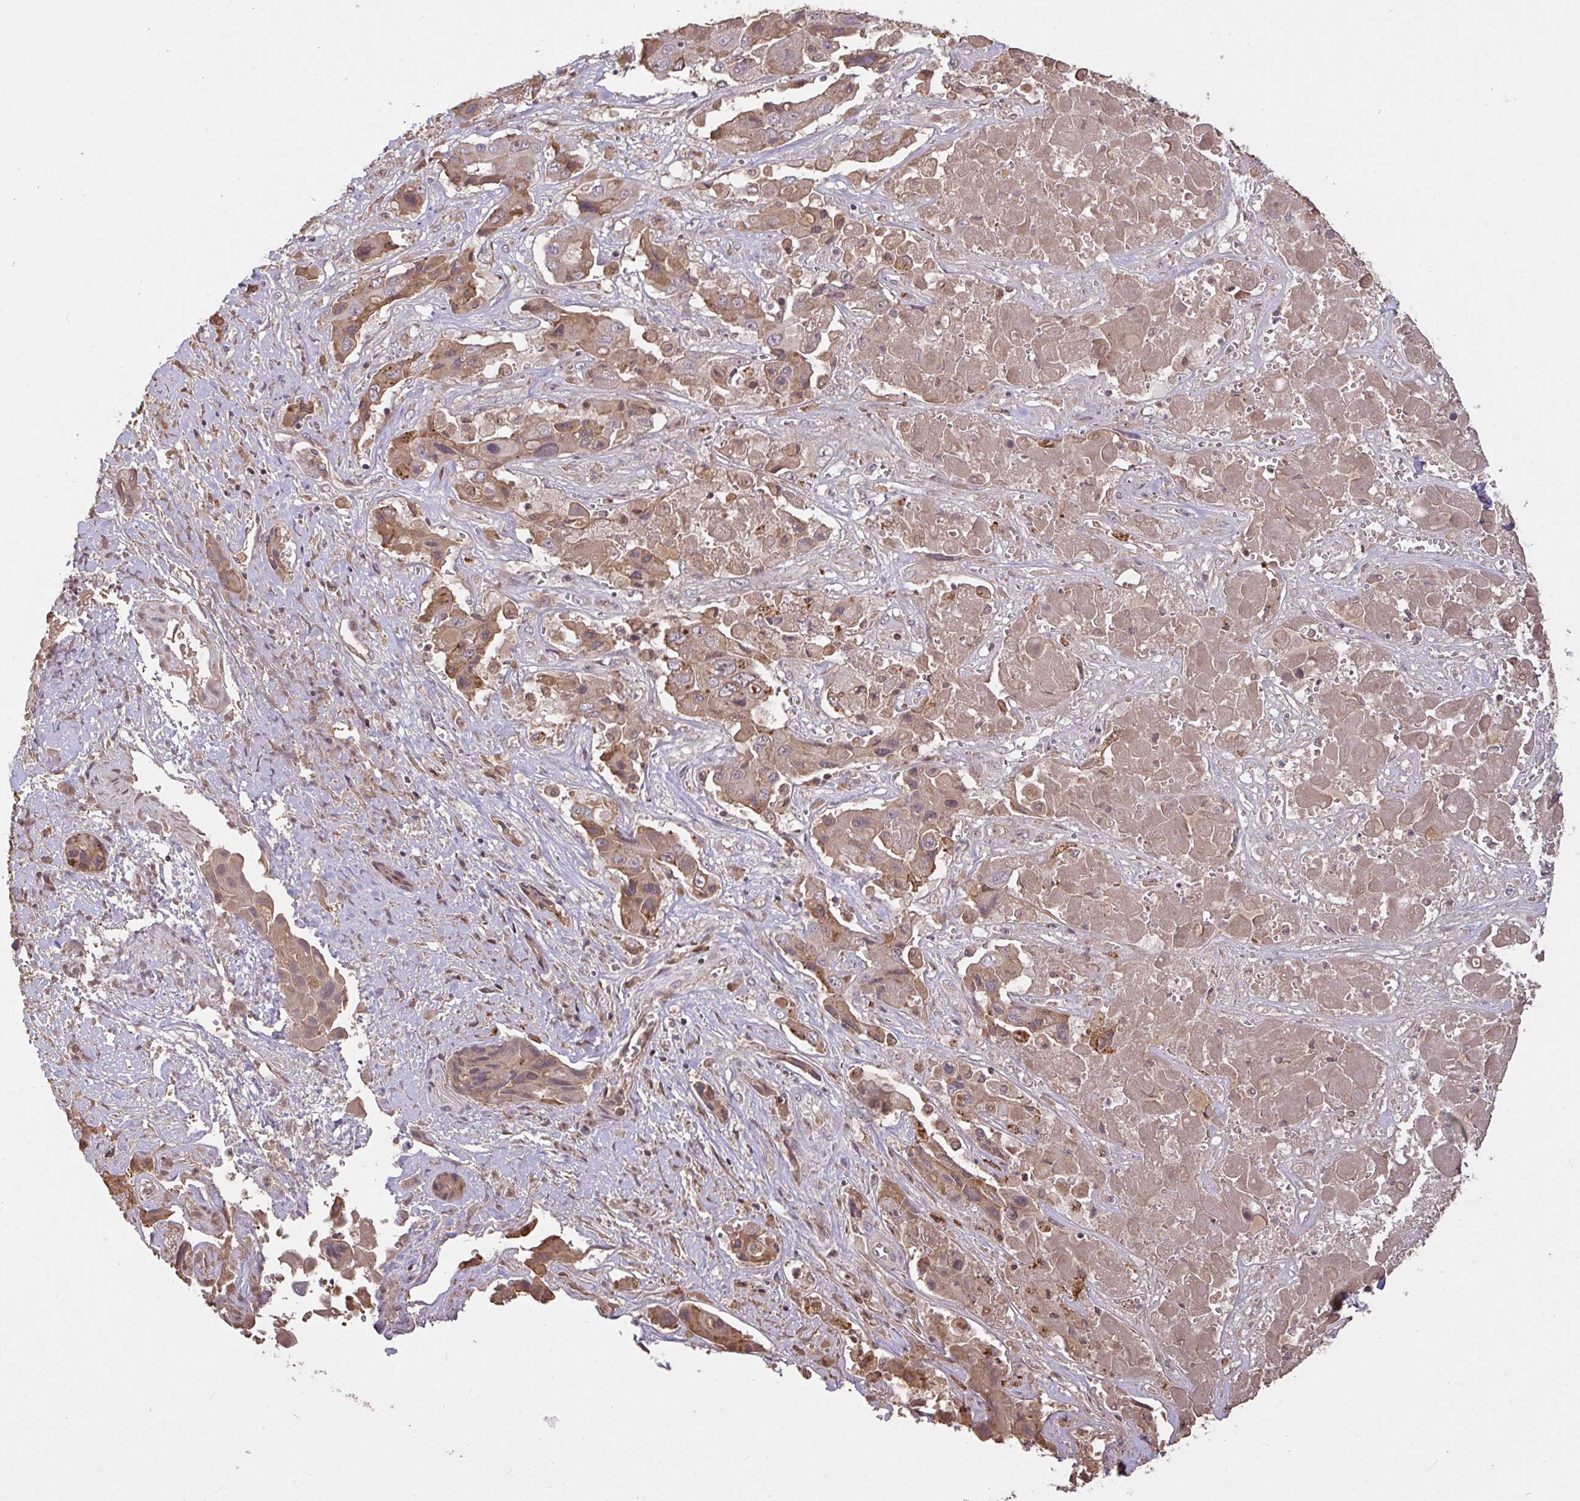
{"staining": {"intensity": "weak", "quantity": "25%-75%", "location": "cytoplasmic/membranous,nuclear"}, "tissue": "liver cancer", "cell_type": "Tumor cells", "image_type": "cancer", "snomed": [{"axis": "morphology", "description": "Cholangiocarcinoma"}, {"axis": "topography", "description": "Liver"}], "caption": "Human liver cancer (cholangiocarcinoma) stained with a protein marker demonstrates weak staining in tumor cells.", "gene": "FCER1A", "patient": {"sex": "male", "age": 67}}